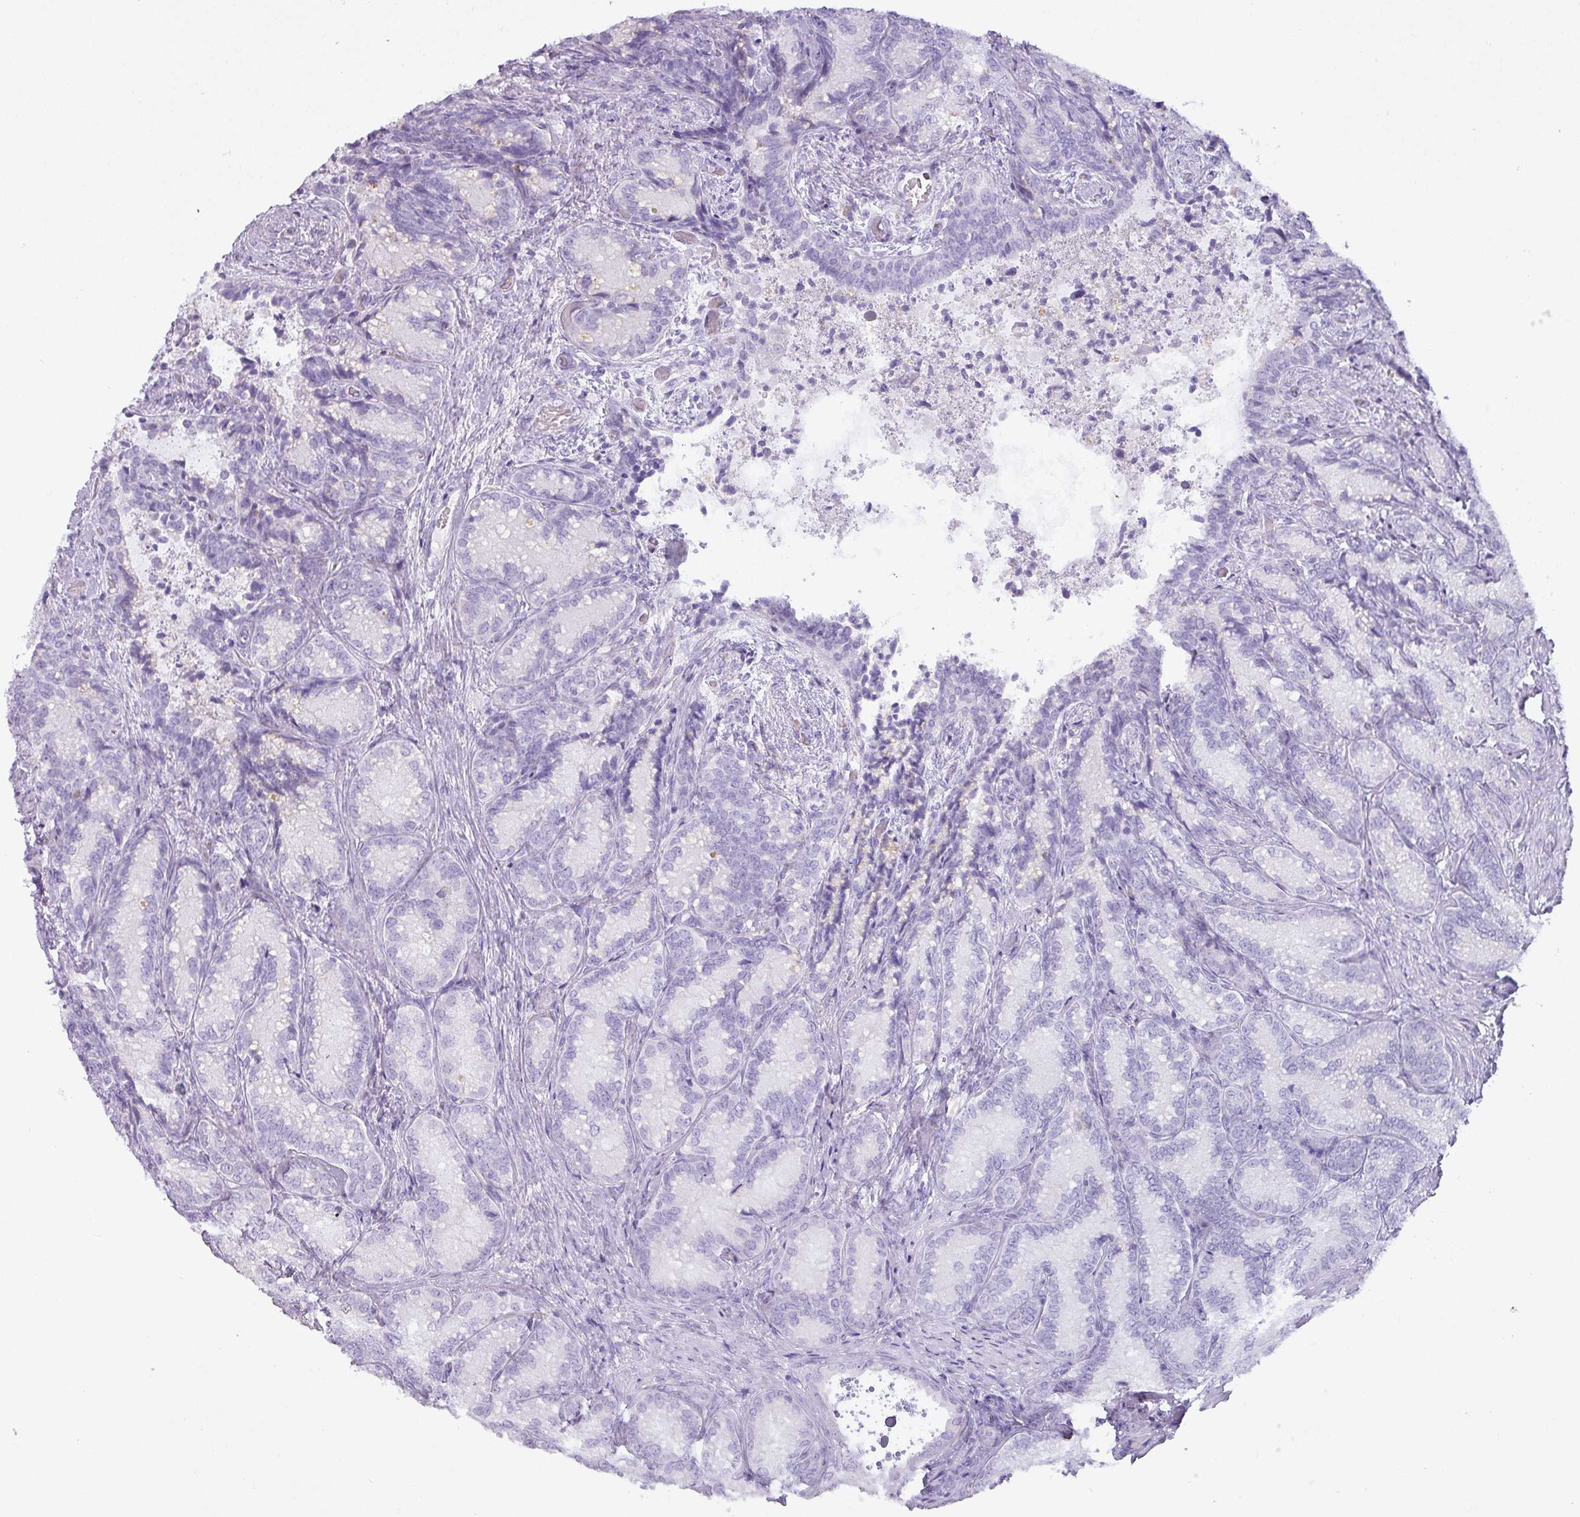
{"staining": {"intensity": "negative", "quantity": "none", "location": "none"}, "tissue": "seminal vesicle", "cell_type": "Glandular cells", "image_type": "normal", "snomed": [{"axis": "morphology", "description": "Normal tissue, NOS"}, {"axis": "topography", "description": "Seminal veicle"}], "caption": "This is a histopathology image of immunohistochemistry staining of normal seminal vesicle, which shows no expression in glandular cells. Nuclei are stained in blue.", "gene": "PGA3", "patient": {"sex": "male", "age": 58}}